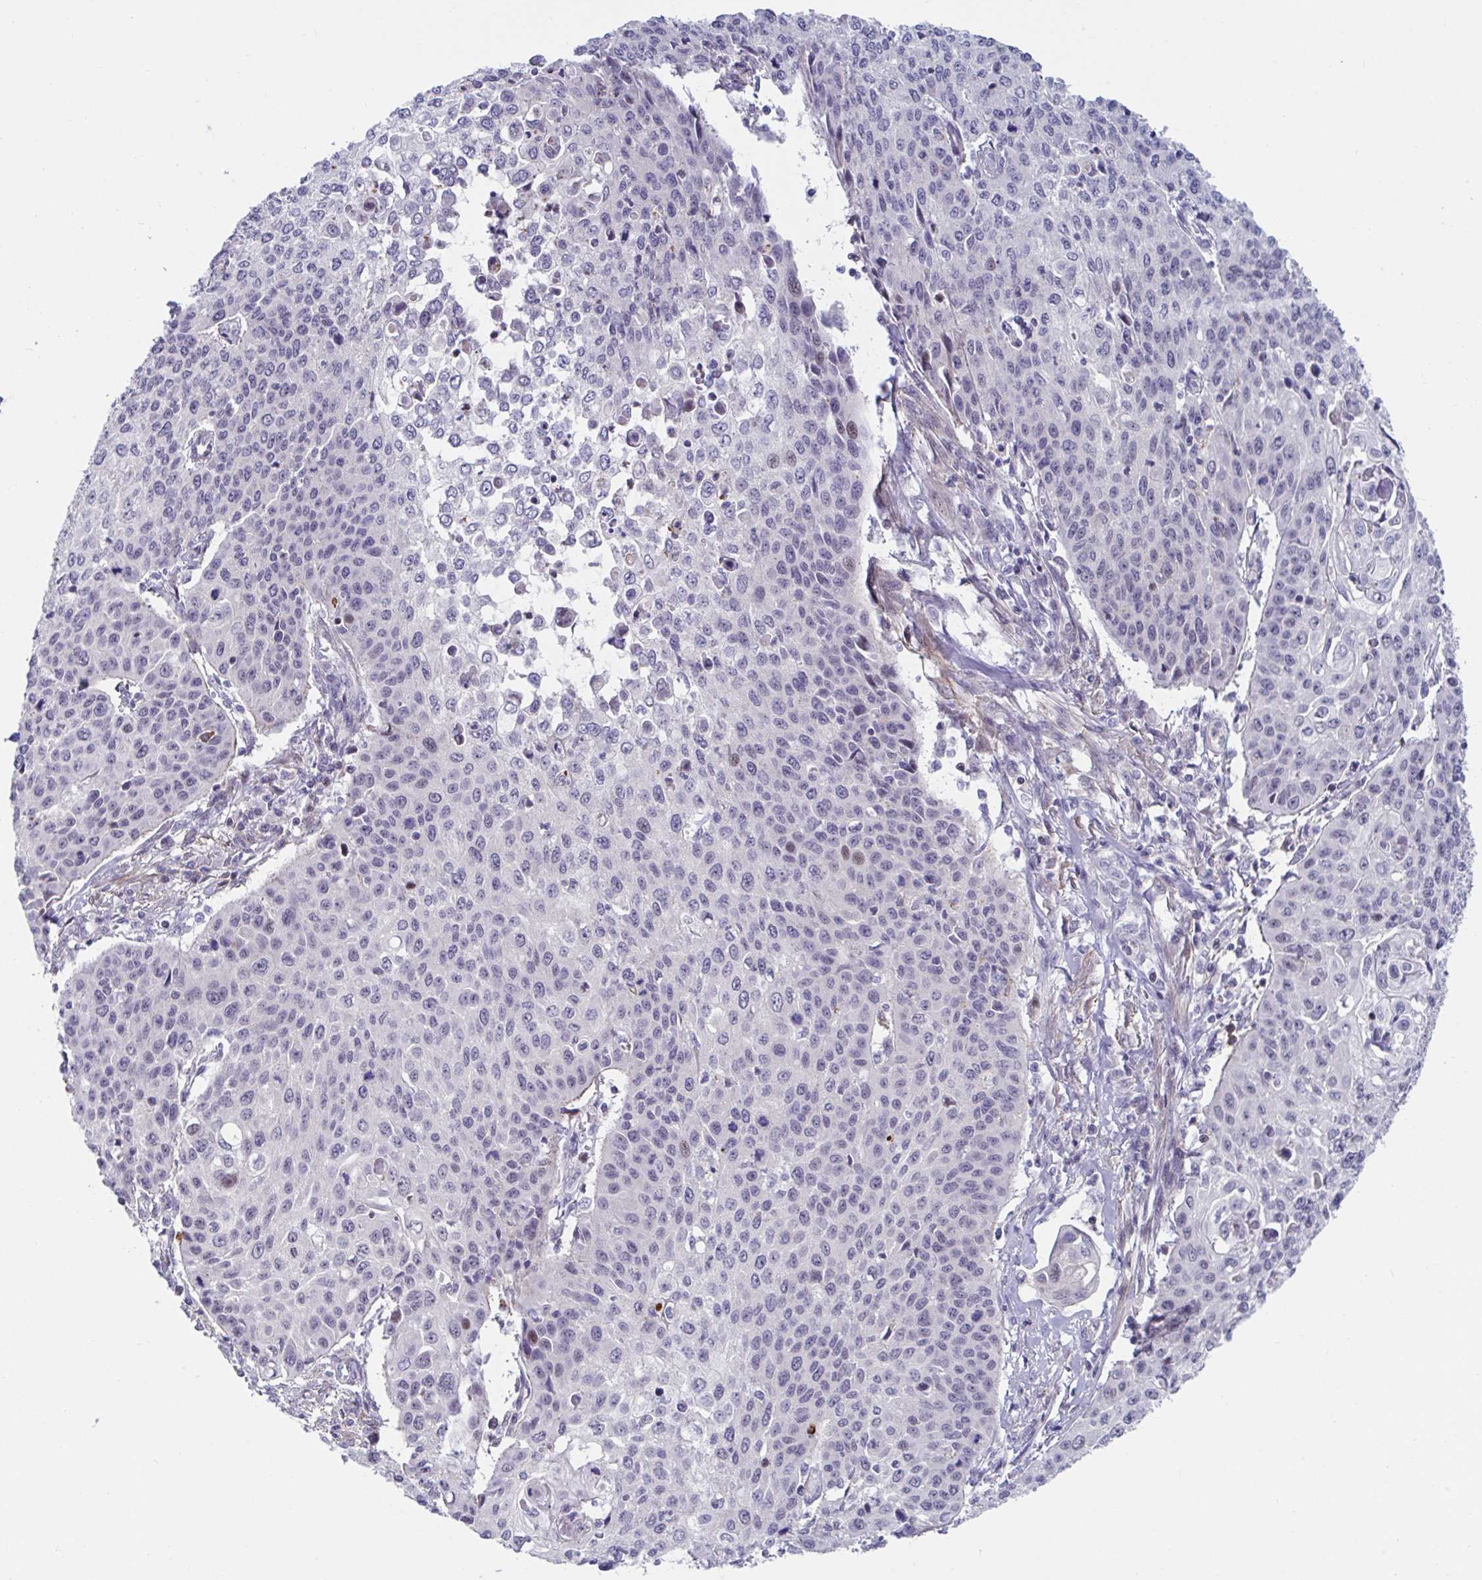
{"staining": {"intensity": "negative", "quantity": "none", "location": "none"}, "tissue": "cervical cancer", "cell_type": "Tumor cells", "image_type": "cancer", "snomed": [{"axis": "morphology", "description": "Squamous cell carcinoma, NOS"}, {"axis": "topography", "description": "Cervix"}], "caption": "A histopathology image of cervical cancer (squamous cell carcinoma) stained for a protein exhibits no brown staining in tumor cells.", "gene": "WDR72", "patient": {"sex": "female", "age": 65}}